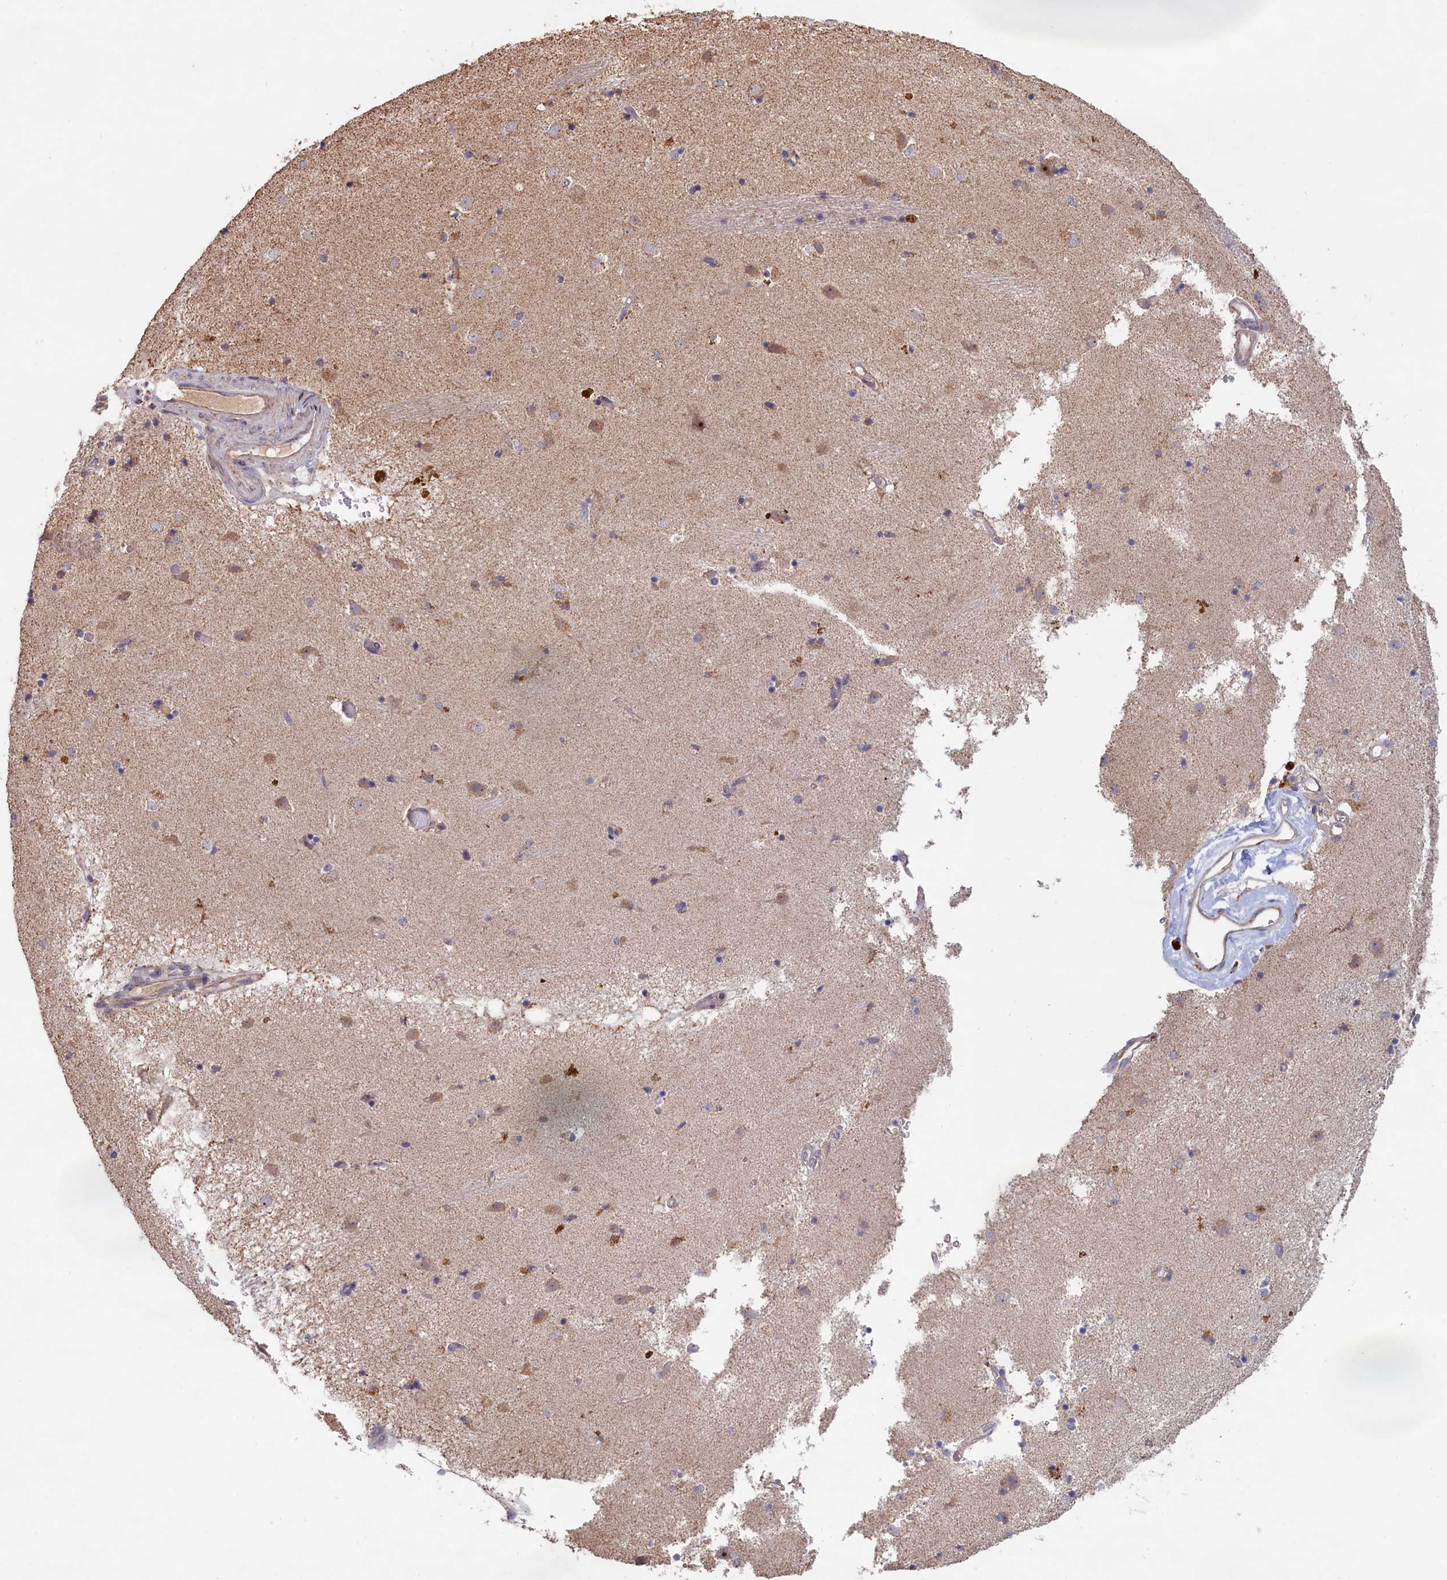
{"staining": {"intensity": "moderate", "quantity": "<25%", "location": "cytoplasmic/membranous"}, "tissue": "caudate", "cell_type": "Glial cells", "image_type": "normal", "snomed": [{"axis": "morphology", "description": "Normal tissue, NOS"}, {"axis": "topography", "description": "Lateral ventricle wall"}], "caption": "Moderate cytoplasmic/membranous staining for a protein is seen in approximately <25% of glial cells of normal caudate using immunohistochemistry (IHC).", "gene": "ENSG00000269825", "patient": {"sex": "male", "age": 70}}